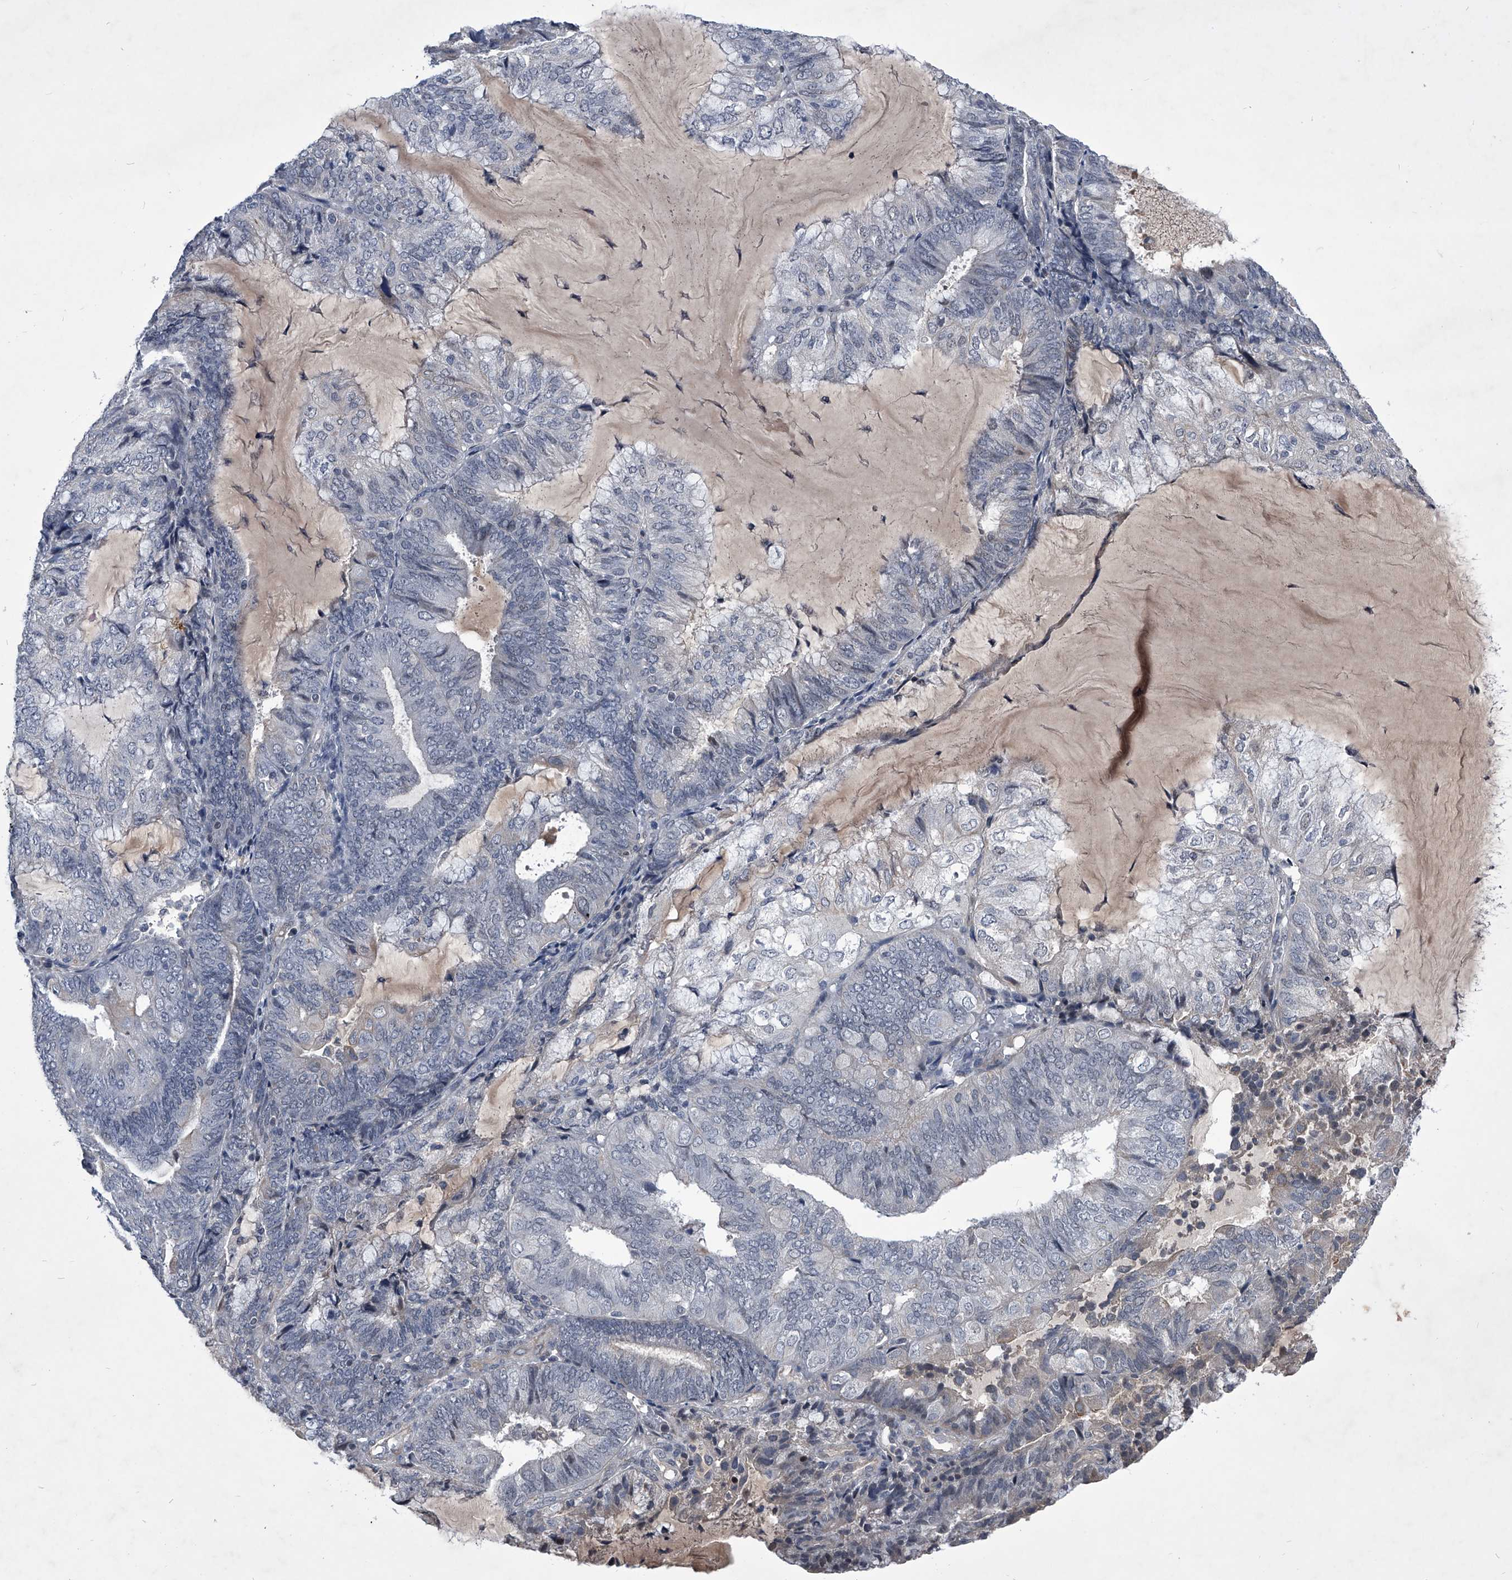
{"staining": {"intensity": "negative", "quantity": "none", "location": "none"}, "tissue": "endometrial cancer", "cell_type": "Tumor cells", "image_type": "cancer", "snomed": [{"axis": "morphology", "description": "Adenocarcinoma, NOS"}, {"axis": "topography", "description": "Endometrium"}], "caption": "Tumor cells are negative for protein expression in human endometrial adenocarcinoma. Brightfield microscopy of IHC stained with DAB (brown) and hematoxylin (blue), captured at high magnification.", "gene": "ZNF76", "patient": {"sex": "female", "age": 81}}